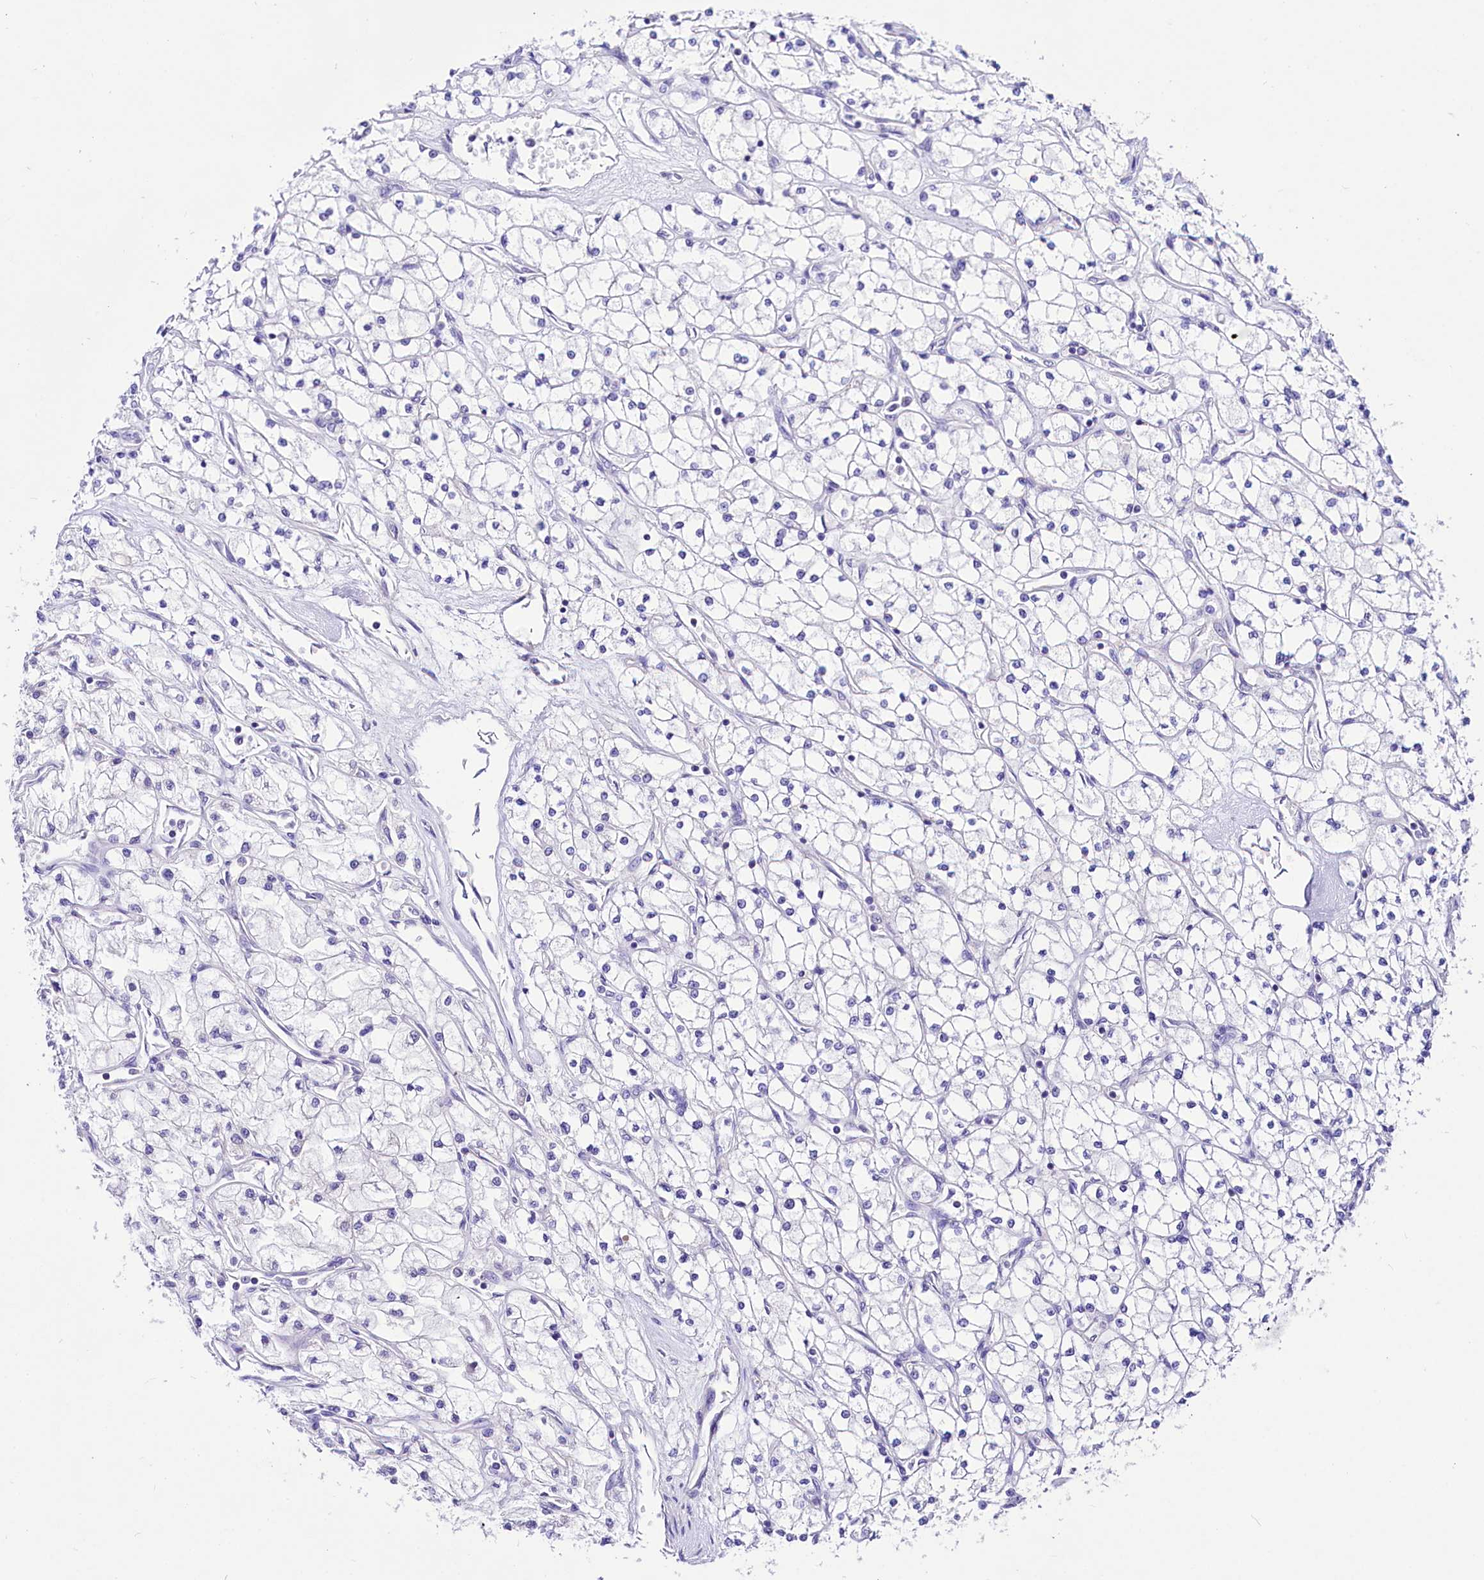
{"staining": {"intensity": "negative", "quantity": "none", "location": "none"}, "tissue": "renal cancer", "cell_type": "Tumor cells", "image_type": "cancer", "snomed": [{"axis": "morphology", "description": "Adenocarcinoma, NOS"}, {"axis": "topography", "description": "Kidney"}], "caption": "This is an immunohistochemistry image of renal cancer. There is no staining in tumor cells.", "gene": "ABHD5", "patient": {"sex": "male", "age": 80}}